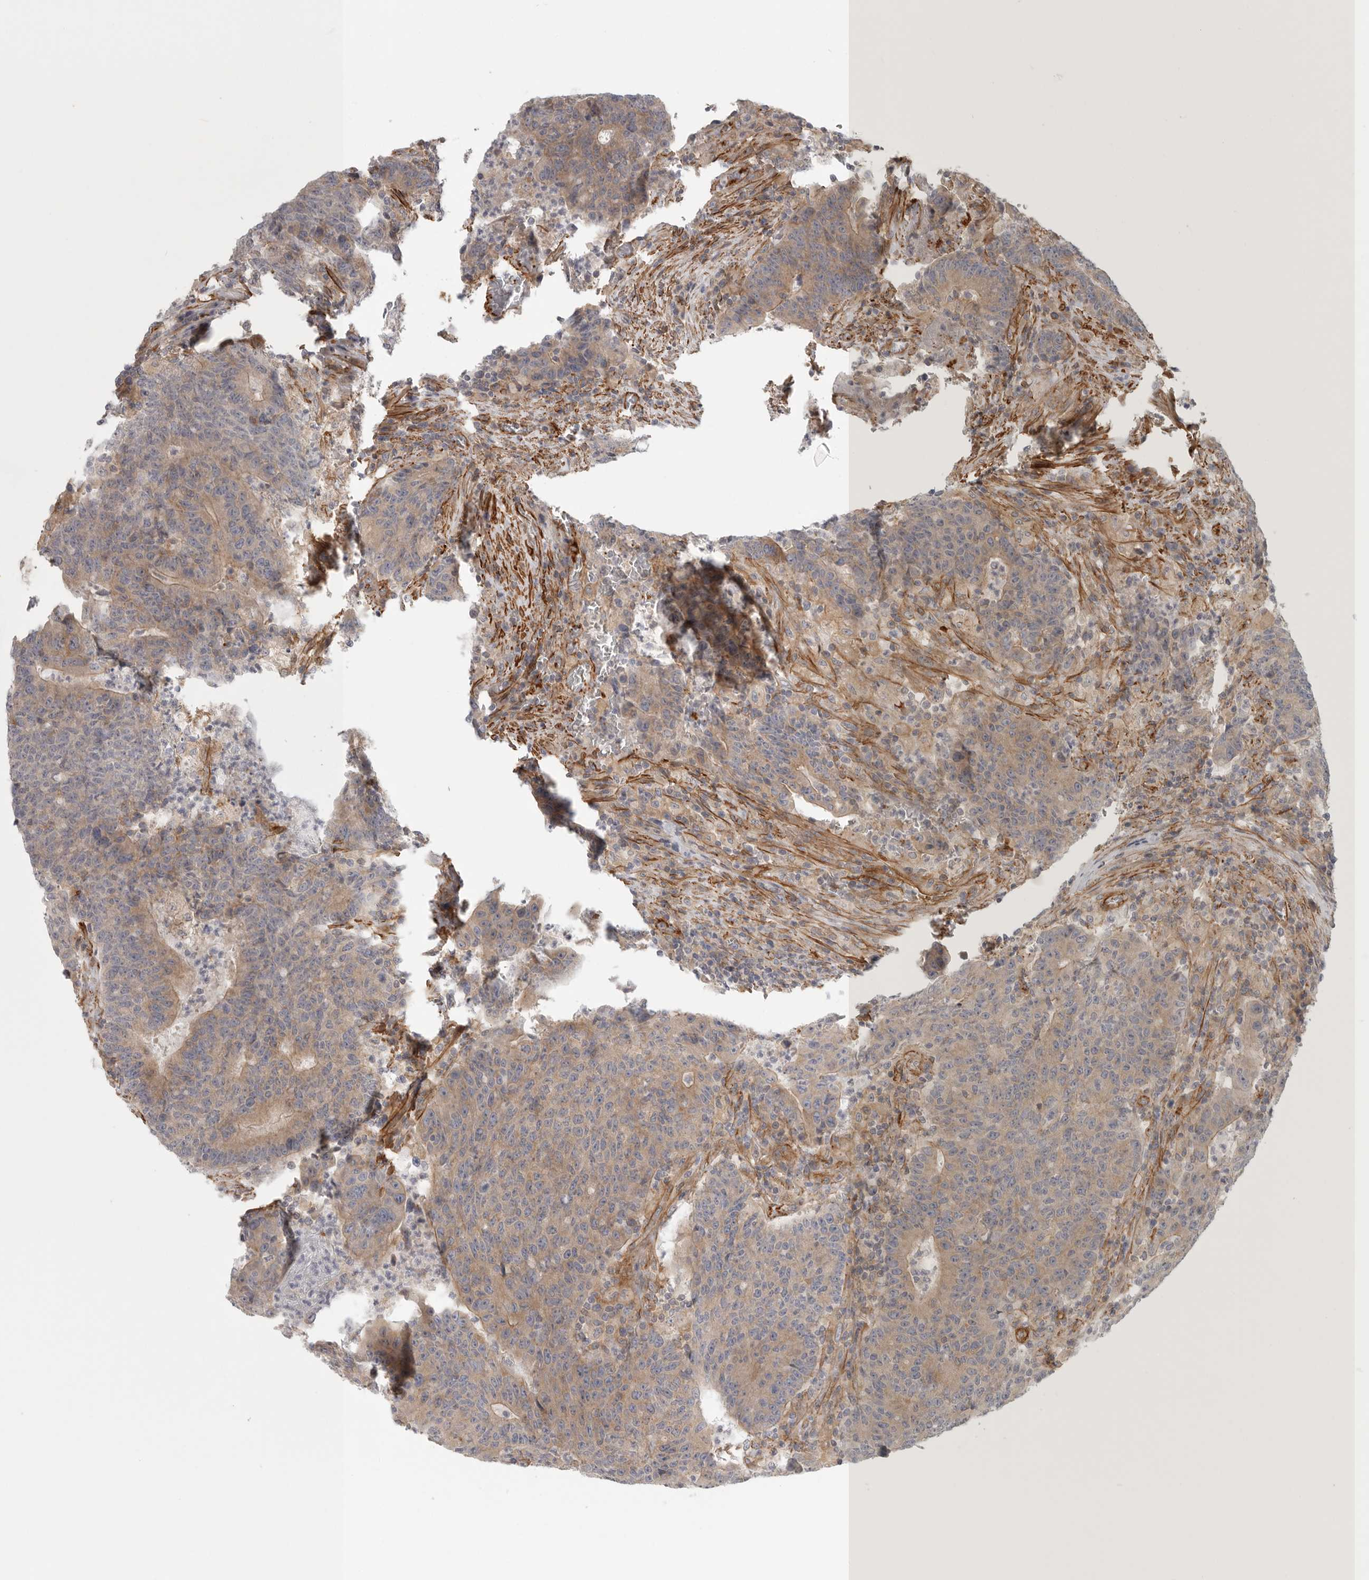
{"staining": {"intensity": "moderate", "quantity": ">75%", "location": "cytoplasmic/membranous"}, "tissue": "colorectal cancer", "cell_type": "Tumor cells", "image_type": "cancer", "snomed": [{"axis": "morphology", "description": "Adenocarcinoma, NOS"}, {"axis": "topography", "description": "Colon"}], "caption": "Brown immunohistochemical staining in human adenocarcinoma (colorectal) reveals moderate cytoplasmic/membranous positivity in about >75% of tumor cells.", "gene": "LONRF1", "patient": {"sex": "female", "age": 75}}